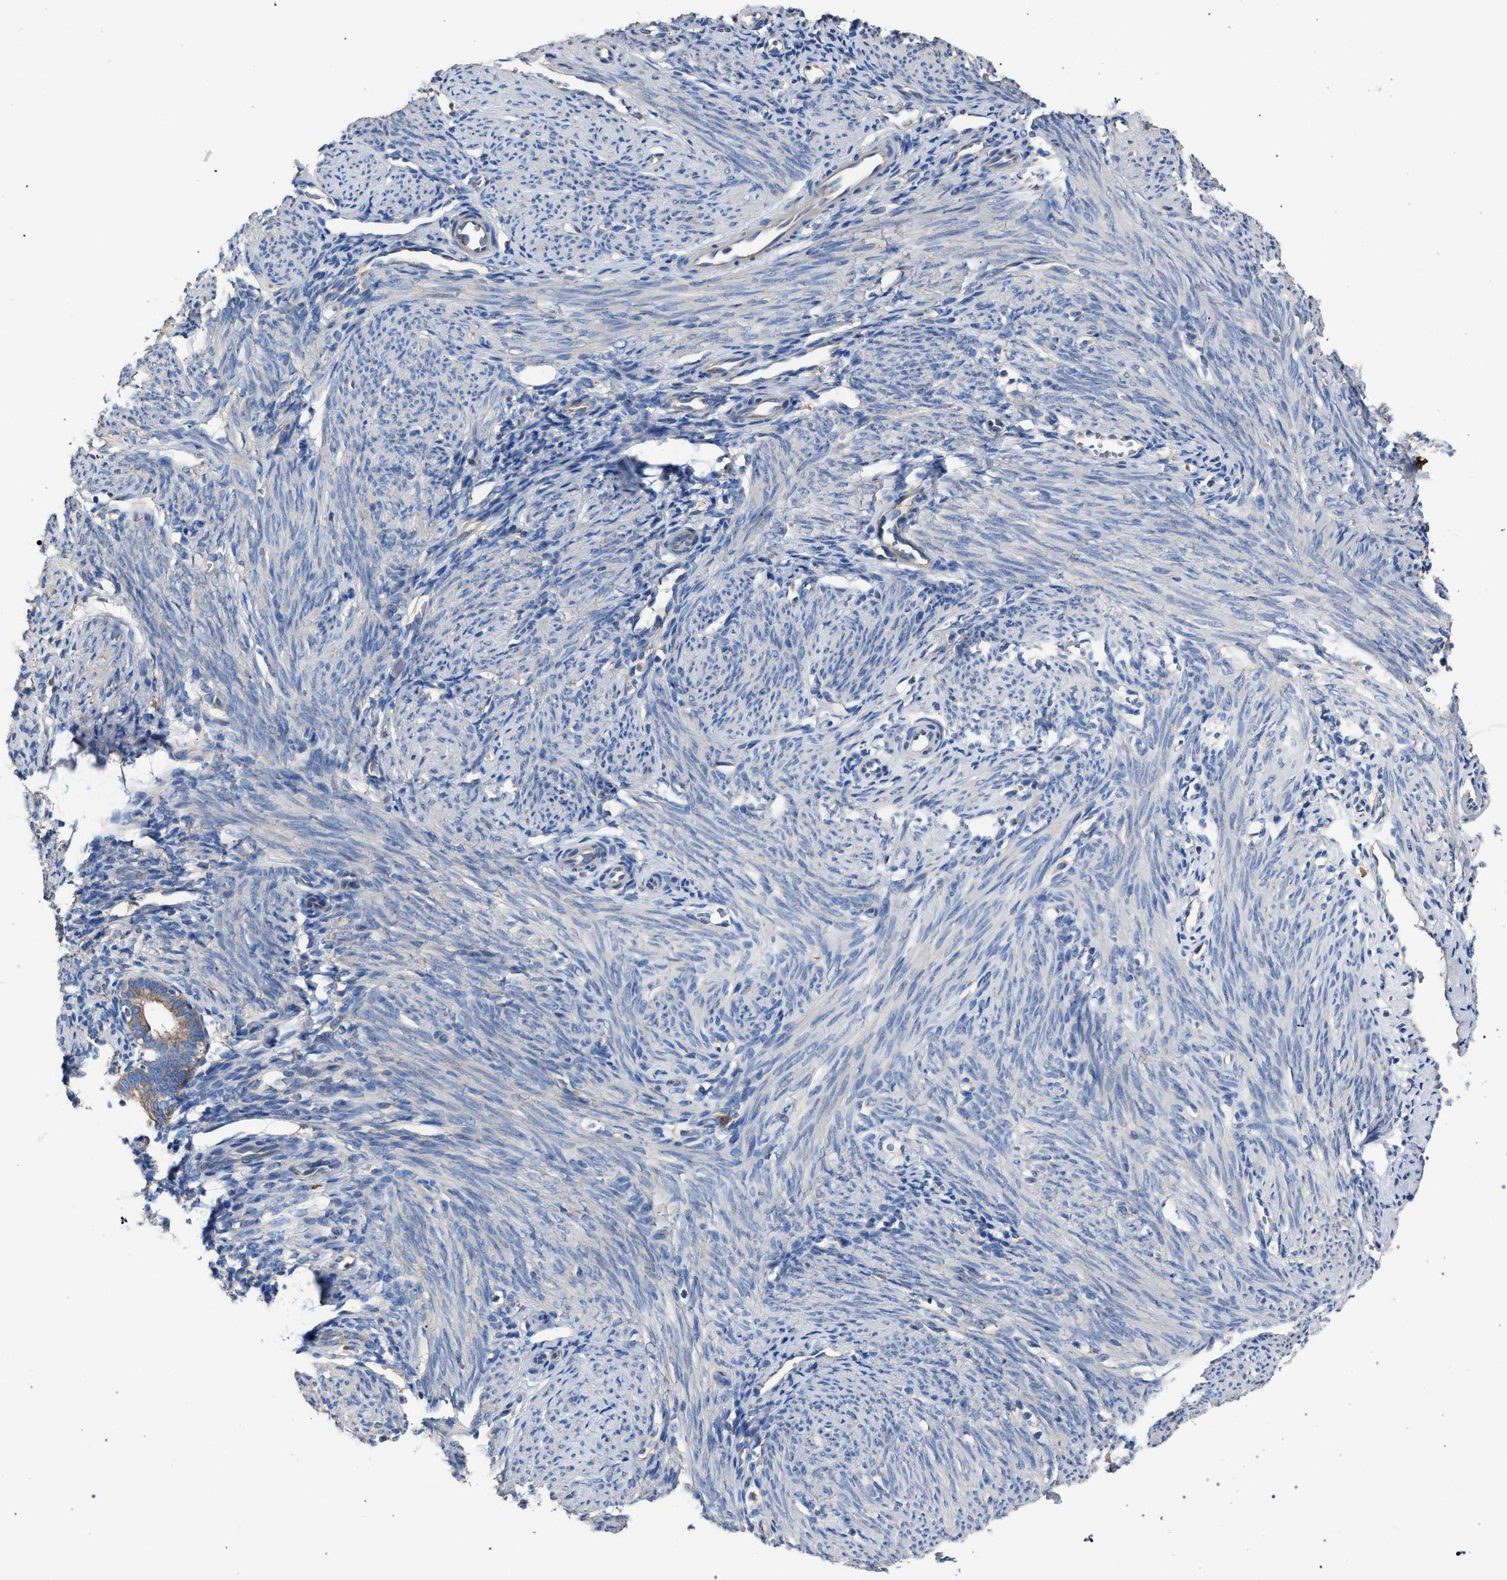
{"staining": {"intensity": "negative", "quantity": "none", "location": "none"}, "tissue": "endometrium", "cell_type": "Cells in endometrial stroma", "image_type": "normal", "snomed": [{"axis": "morphology", "description": "Normal tissue, NOS"}, {"axis": "morphology", "description": "Adenocarcinoma, NOS"}, {"axis": "topography", "description": "Endometrium"}], "caption": "Human endometrium stained for a protein using immunohistochemistry displays no staining in cells in endometrial stroma.", "gene": "ATP6V0A1", "patient": {"sex": "female", "age": 57}}